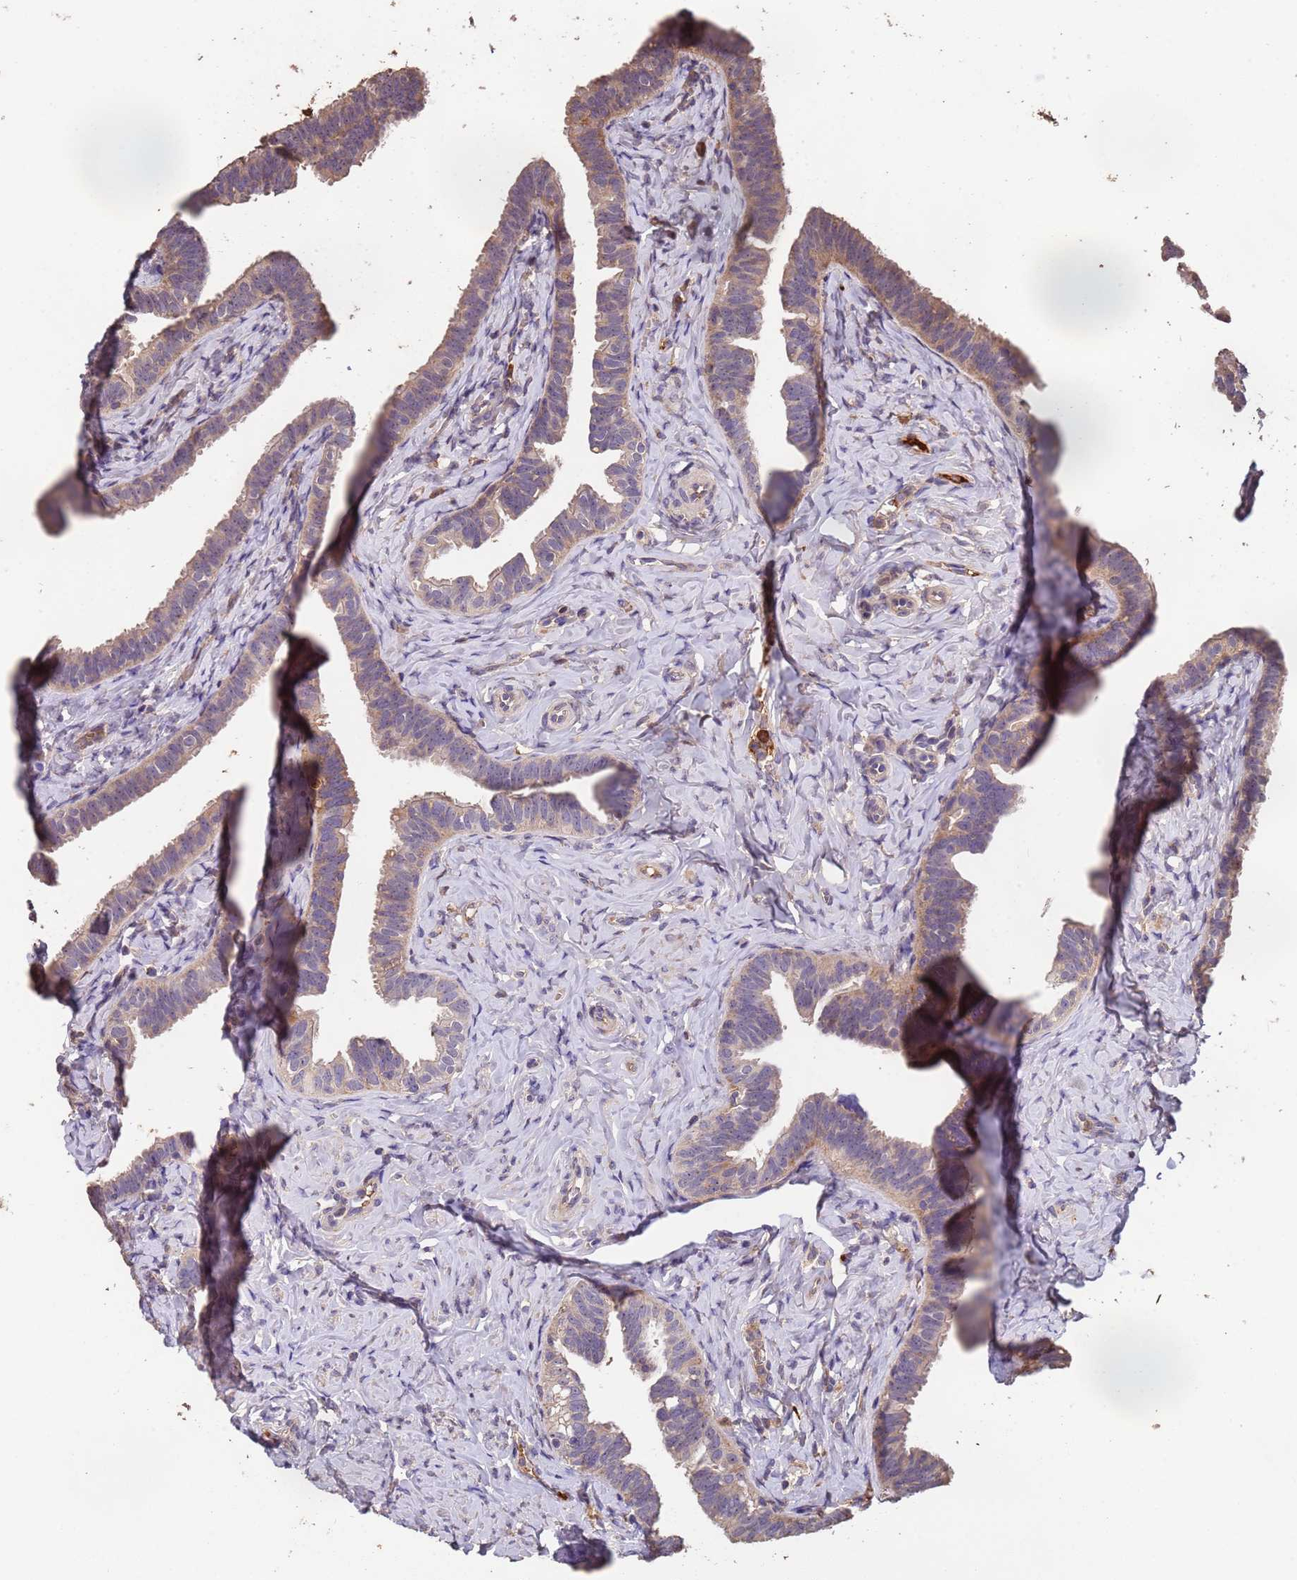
{"staining": {"intensity": "weak", "quantity": "25%-75%", "location": "cytoplasmic/membranous"}, "tissue": "fallopian tube", "cell_type": "Glandular cells", "image_type": "normal", "snomed": [{"axis": "morphology", "description": "Normal tissue, NOS"}, {"axis": "topography", "description": "Fallopian tube"}], "caption": "Fallopian tube was stained to show a protein in brown. There is low levels of weak cytoplasmic/membranous staining in approximately 25%-75% of glandular cells. (DAB = brown stain, brightfield microscopy at high magnification).", "gene": "CCDC184", "patient": {"sex": "female", "age": 39}}